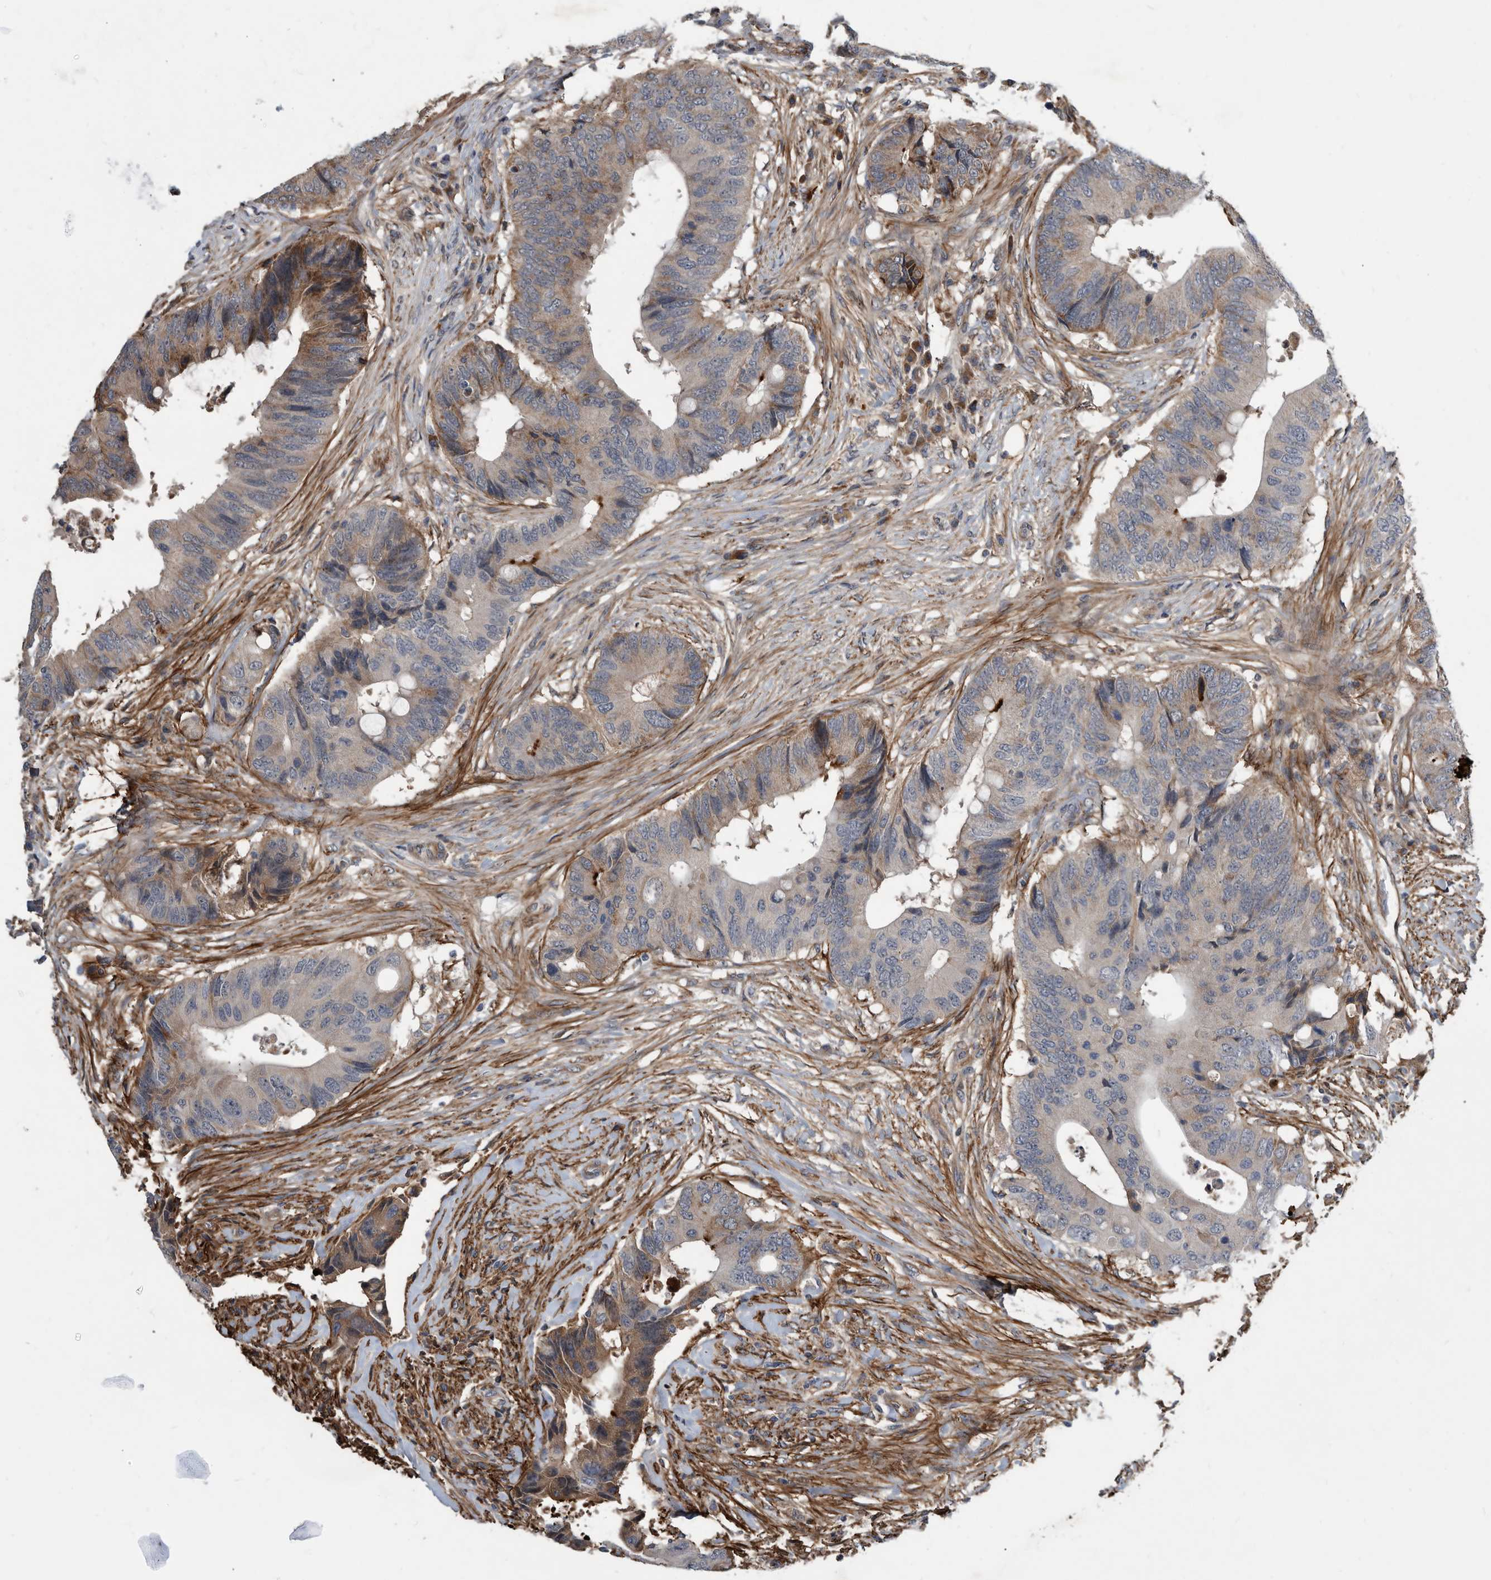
{"staining": {"intensity": "moderate", "quantity": "<25%", "location": "cytoplasmic/membranous"}, "tissue": "colorectal cancer", "cell_type": "Tumor cells", "image_type": "cancer", "snomed": [{"axis": "morphology", "description": "Adenocarcinoma, NOS"}, {"axis": "topography", "description": "Colon"}], "caption": "Human adenocarcinoma (colorectal) stained with a brown dye shows moderate cytoplasmic/membranous positive positivity in approximately <25% of tumor cells.", "gene": "PI15", "patient": {"sex": "male", "age": 71}}